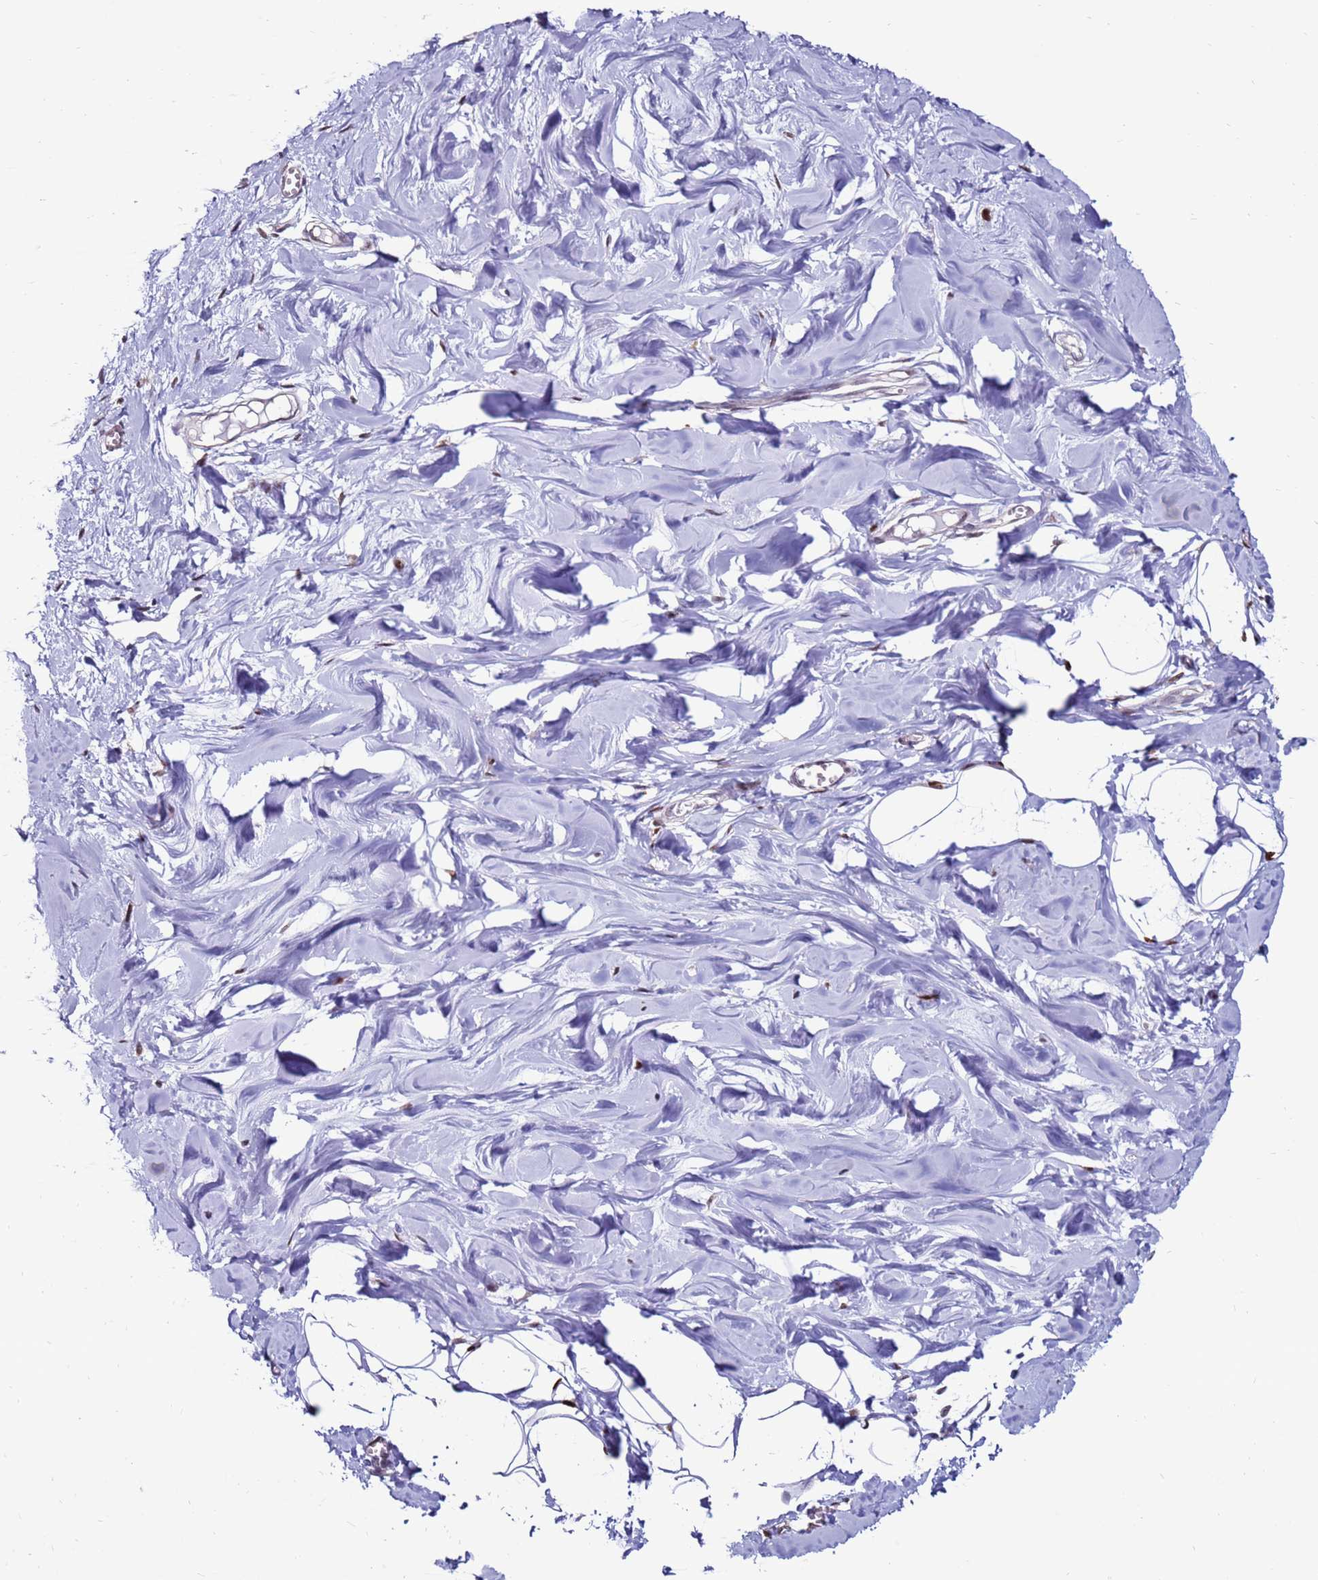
{"staining": {"intensity": "moderate", "quantity": "25%-75%", "location": "nuclear"}, "tissue": "breast", "cell_type": "Adipocytes", "image_type": "normal", "snomed": [{"axis": "morphology", "description": "Normal tissue, NOS"}, {"axis": "topography", "description": "Breast"}], "caption": "Protein staining of normal breast demonstrates moderate nuclear positivity in about 25%-75% of adipocytes.", "gene": "KPNA4", "patient": {"sex": "female", "age": 27}}